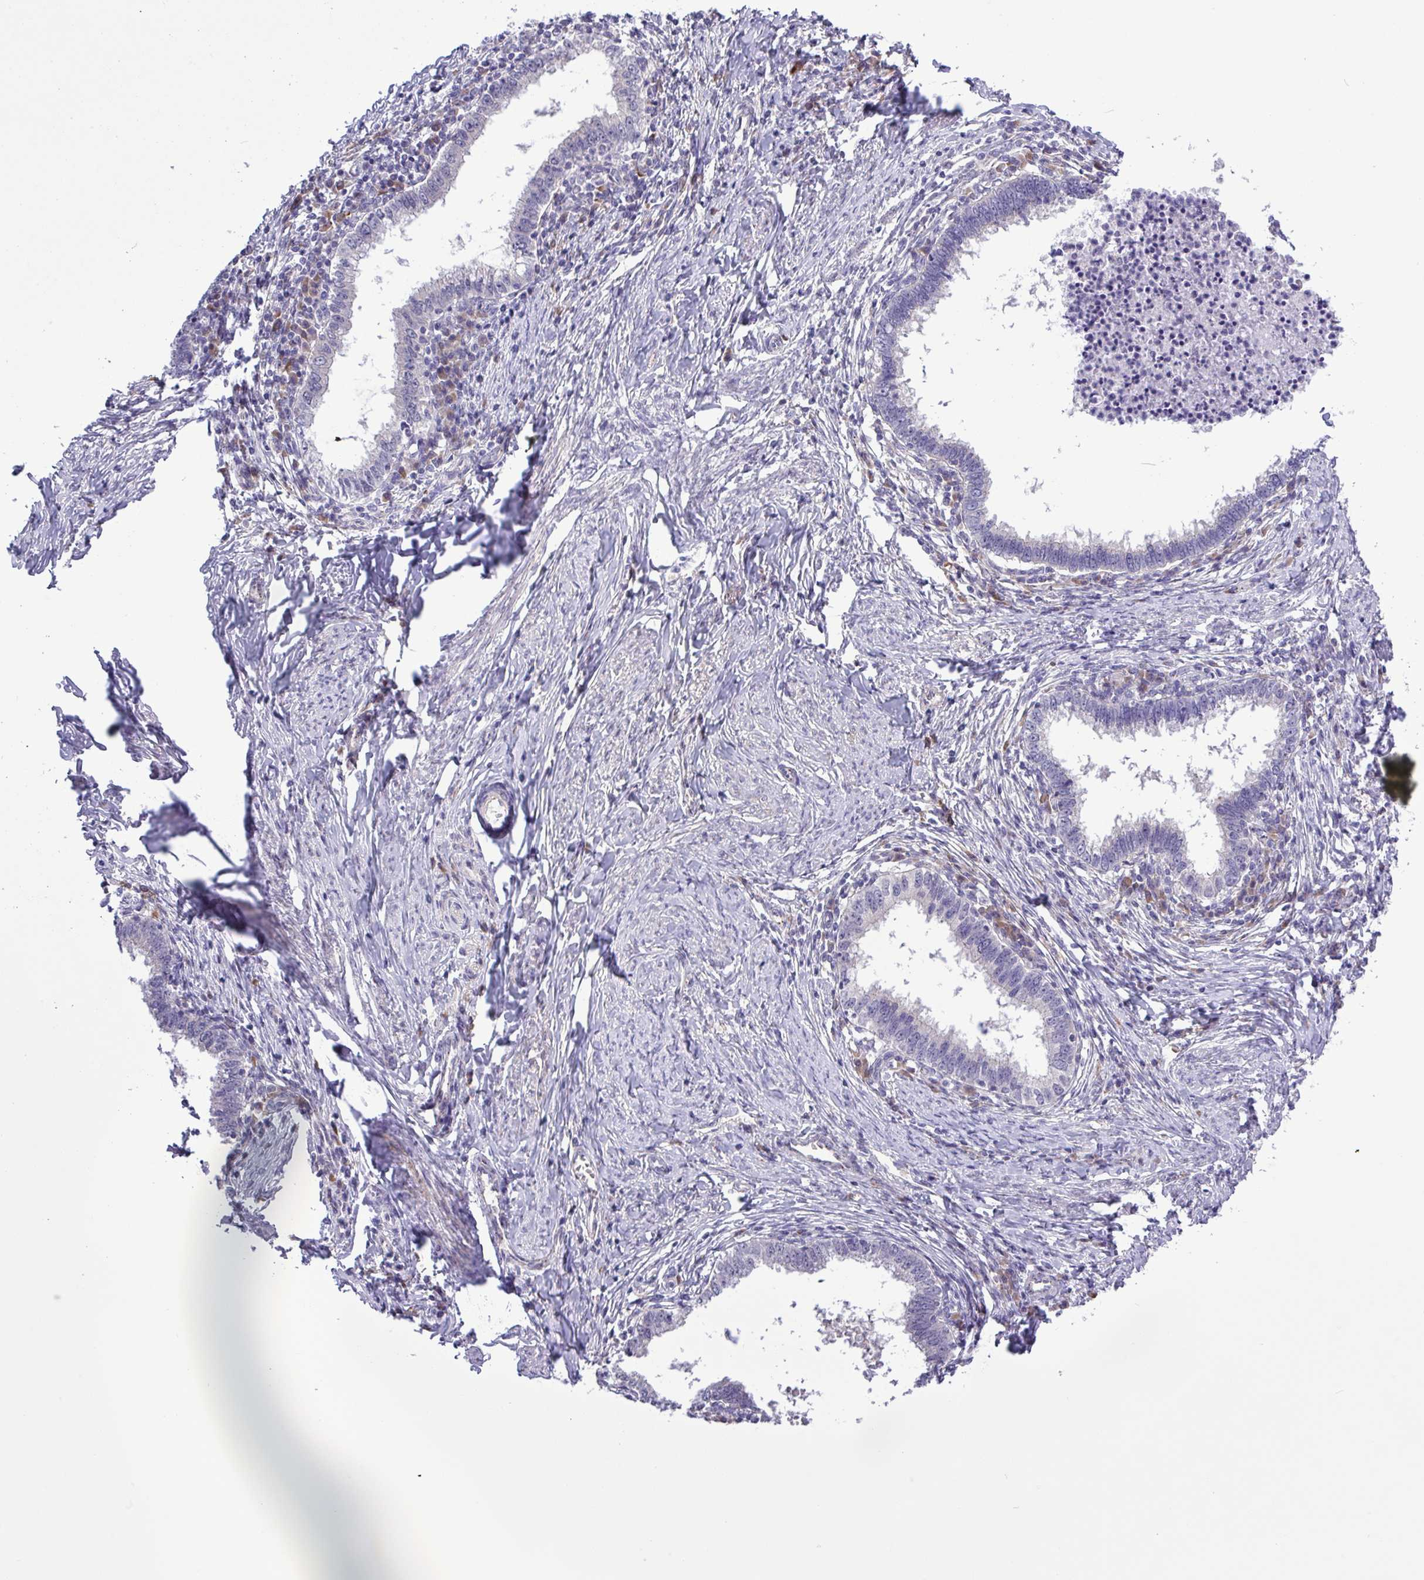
{"staining": {"intensity": "negative", "quantity": "none", "location": "none"}, "tissue": "cervical cancer", "cell_type": "Tumor cells", "image_type": "cancer", "snomed": [{"axis": "morphology", "description": "Adenocarcinoma, NOS"}, {"axis": "topography", "description": "Cervix"}], "caption": "Immunohistochemistry (IHC) histopathology image of neoplastic tissue: cervical adenocarcinoma stained with DAB displays no significant protein expression in tumor cells.", "gene": "SPINK8", "patient": {"sex": "female", "age": 36}}